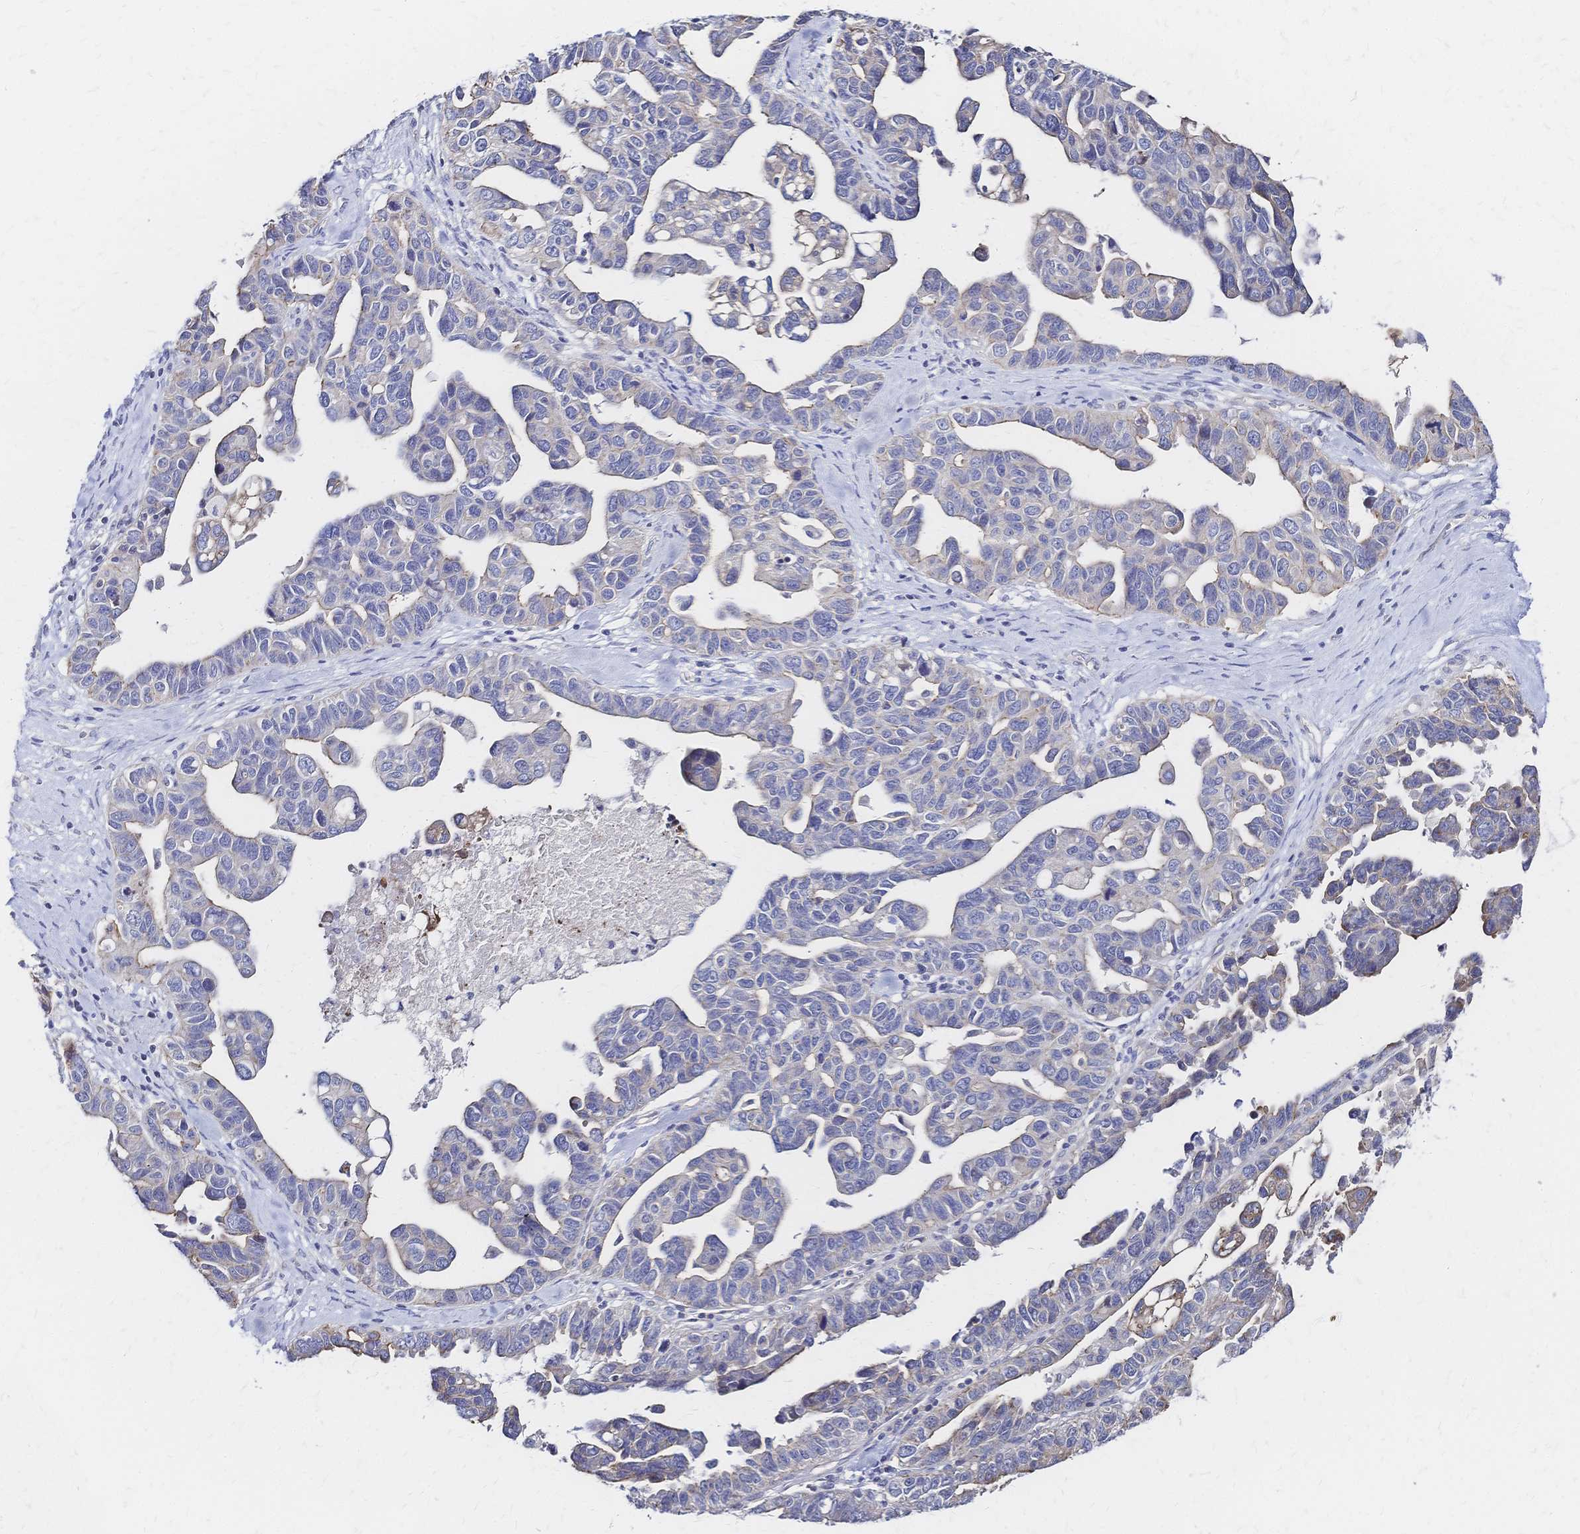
{"staining": {"intensity": "negative", "quantity": "none", "location": "none"}, "tissue": "ovarian cancer", "cell_type": "Tumor cells", "image_type": "cancer", "snomed": [{"axis": "morphology", "description": "Cystadenocarcinoma, serous, NOS"}, {"axis": "topography", "description": "Ovary"}], "caption": "Immunohistochemical staining of serous cystadenocarcinoma (ovarian) exhibits no significant staining in tumor cells.", "gene": "SLC5A1", "patient": {"sex": "female", "age": 69}}